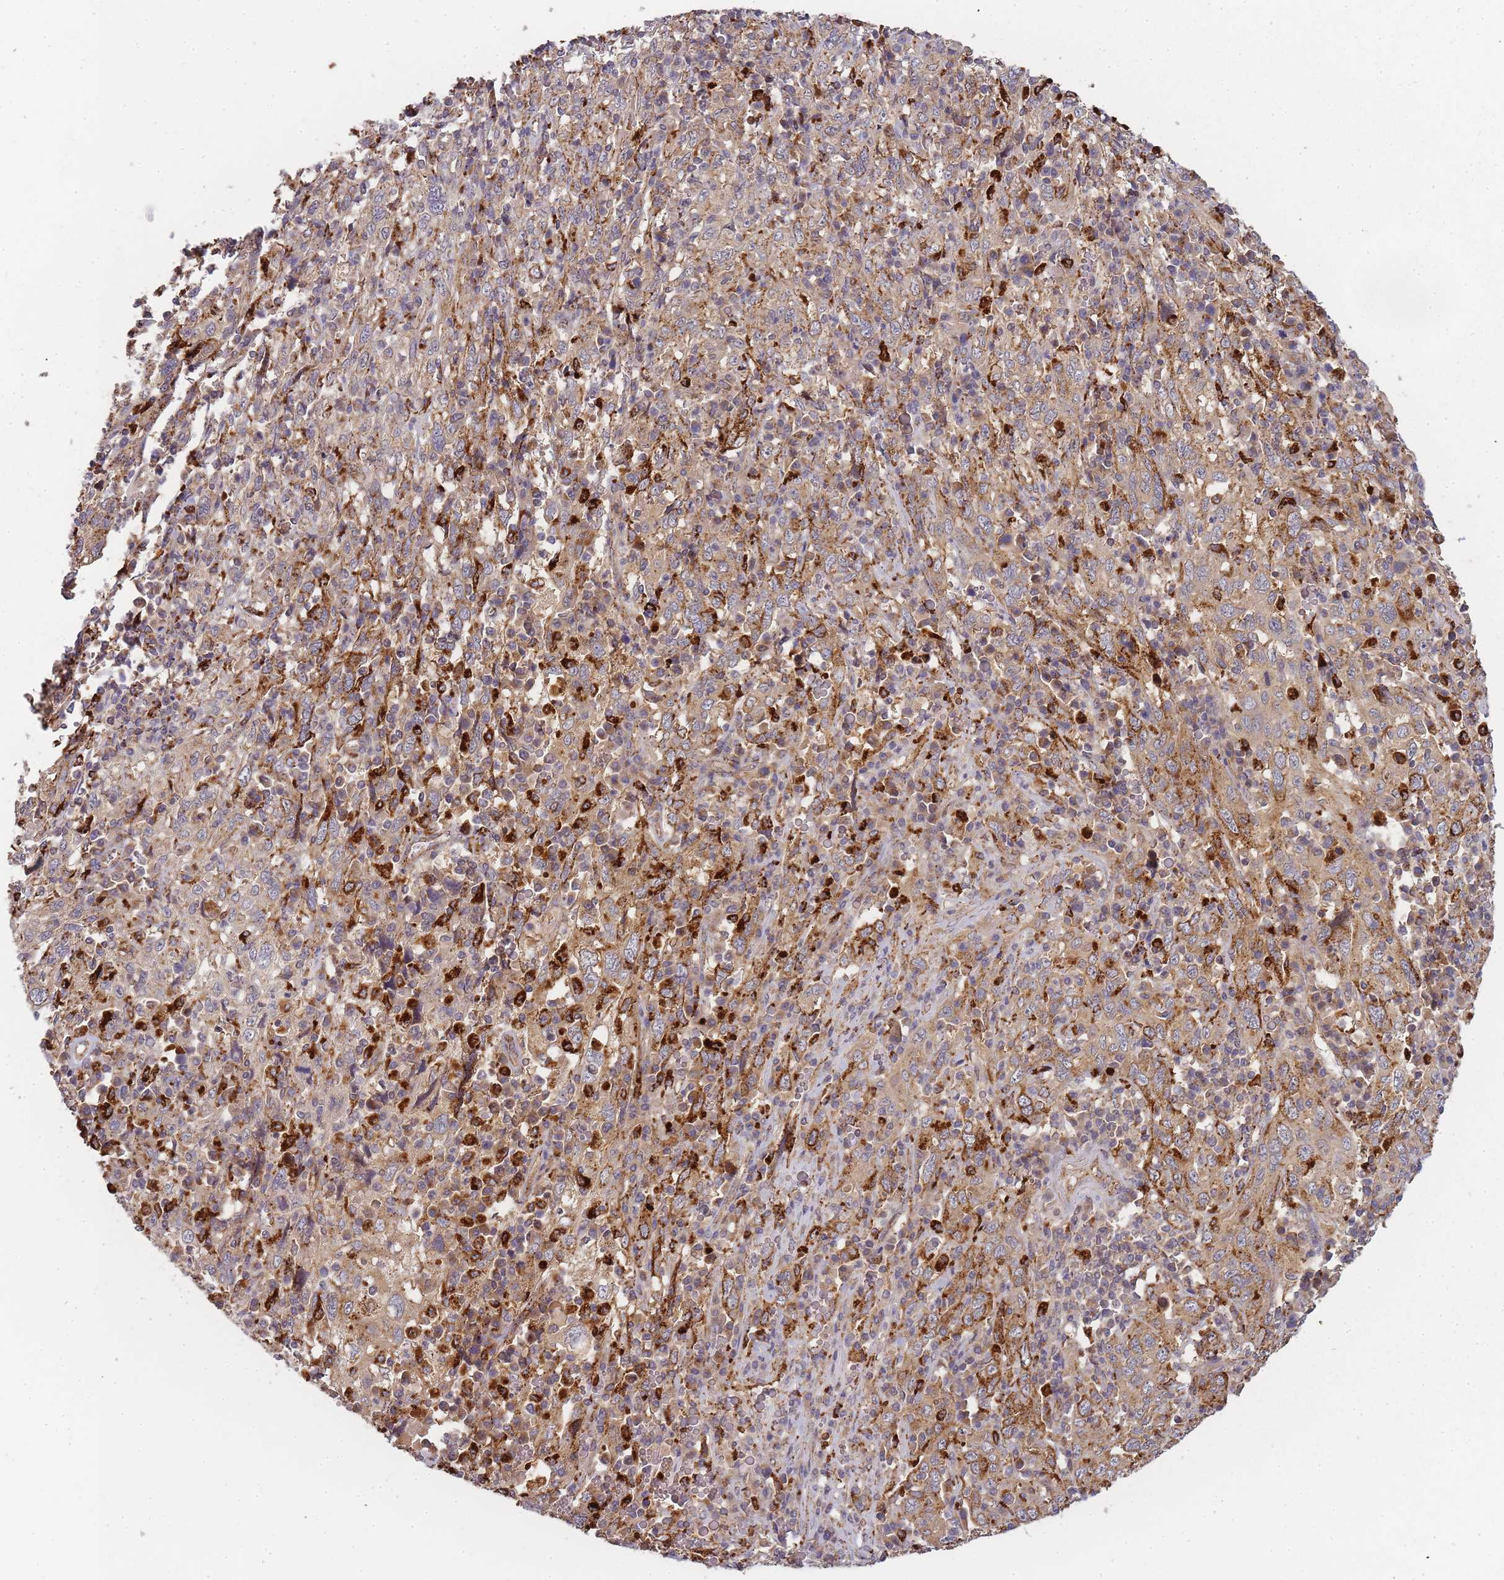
{"staining": {"intensity": "moderate", "quantity": ">75%", "location": "cytoplasmic/membranous"}, "tissue": "cervical cancer", "cell_type": "Tumor cells", "image_type": "cancer", "snomed": [{"axis": "morphology", "description": "Squamous cell carcinoma, NOS"}, {"axis": "topography", "description": "Cervix"}], "caption": "Cervical squamous cell carcinoma stained for a protein (brown) displays moderate cytoplasmic/membranous positive positivity in approximately >75% of tumor cells.", "gene": "ATG5", "patient": {"sex": "female", "age": 46}}